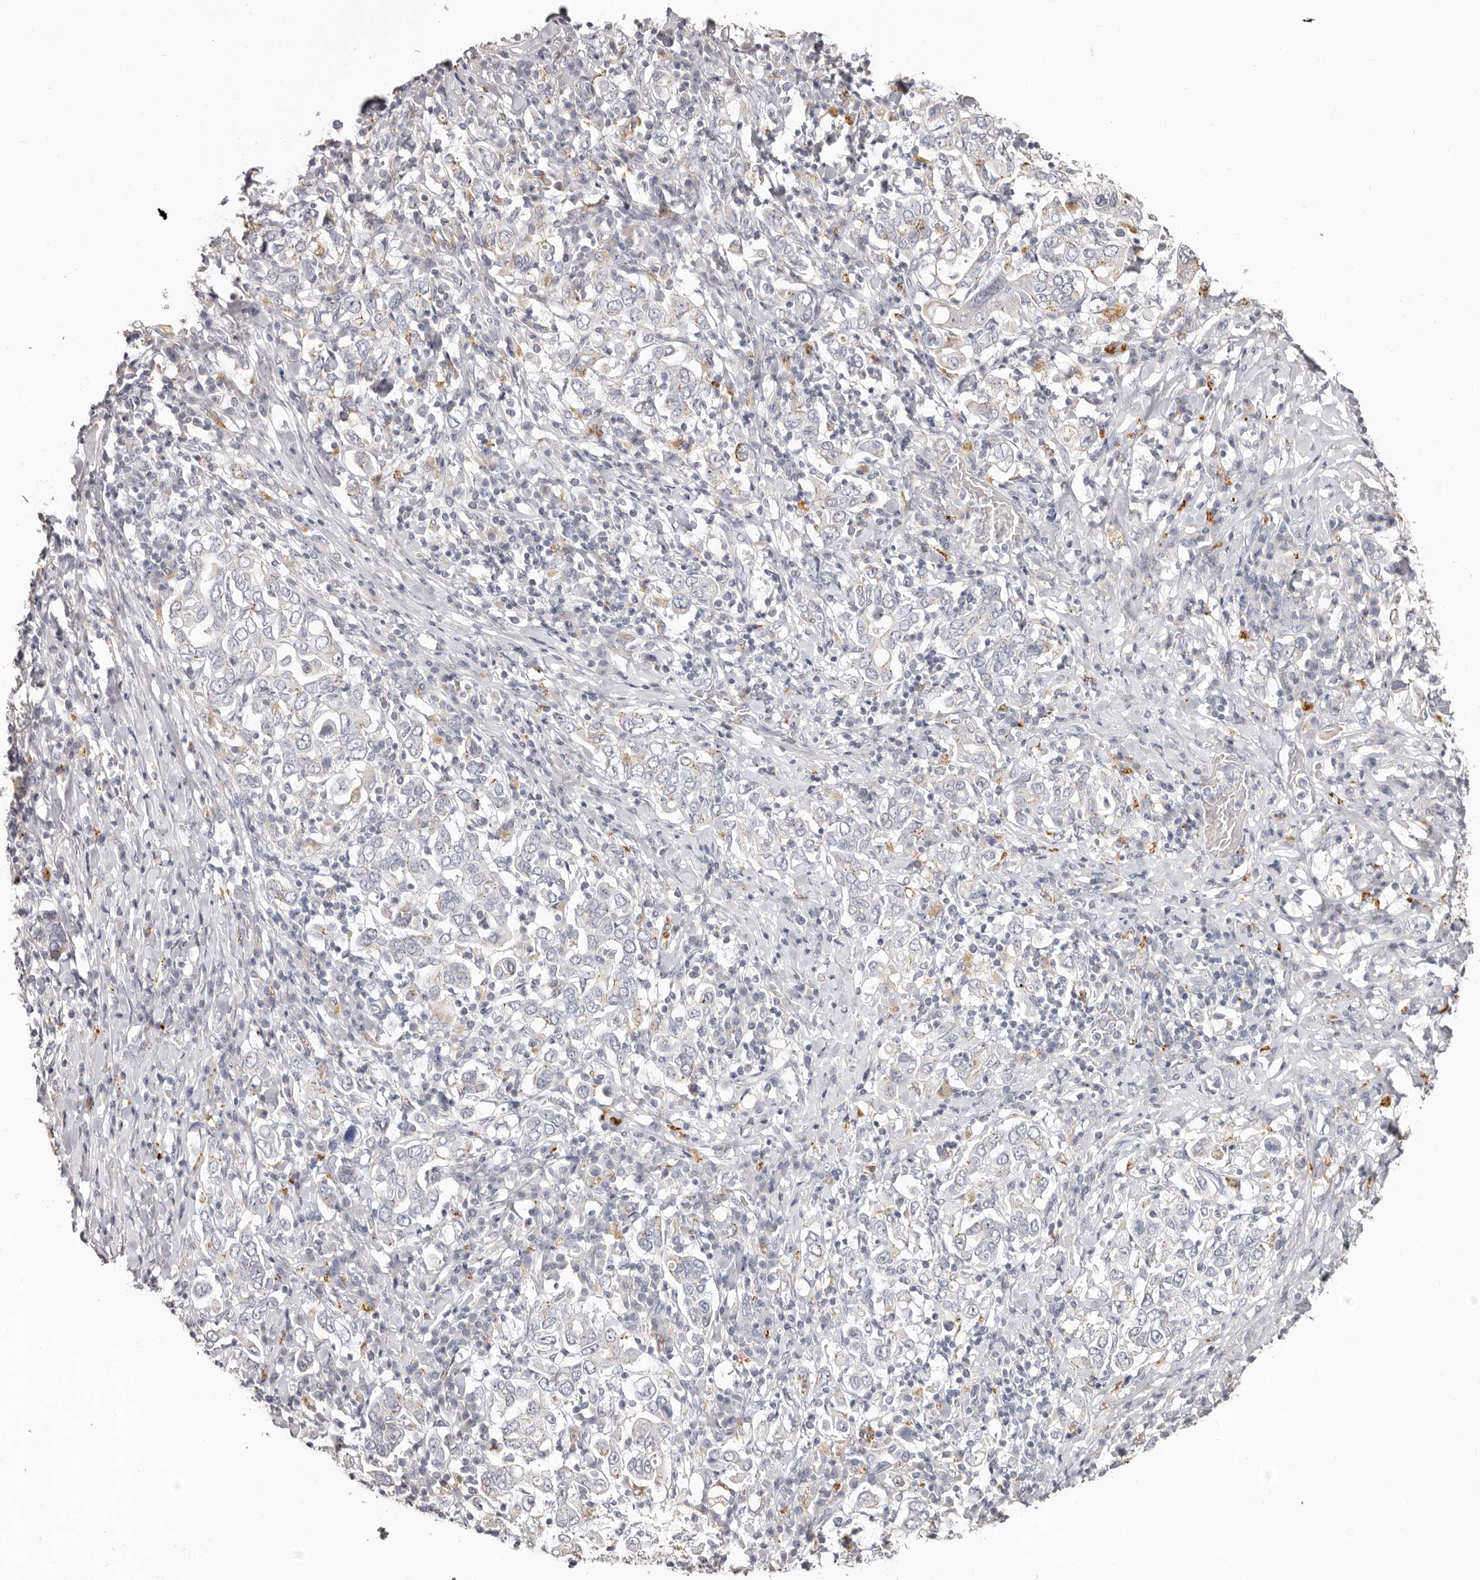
{"staining": {"intensity": "negative", "quantity": "none", "location": "none"}, "tissue": "stomach cancer", "cell_type": "Tumor cells", "image_type": "cancer", "snomed": [{"axis": "morphology", "description": "Adenocarcinoma, NOS"}, {"axis": "topography", "description": "Stomach, upper"}], "caption": "Tumor cells show no significant protein expression in stomach cancer.", "gene": "PCDHB6", "patient": {"sex": "male", "age": 62}}